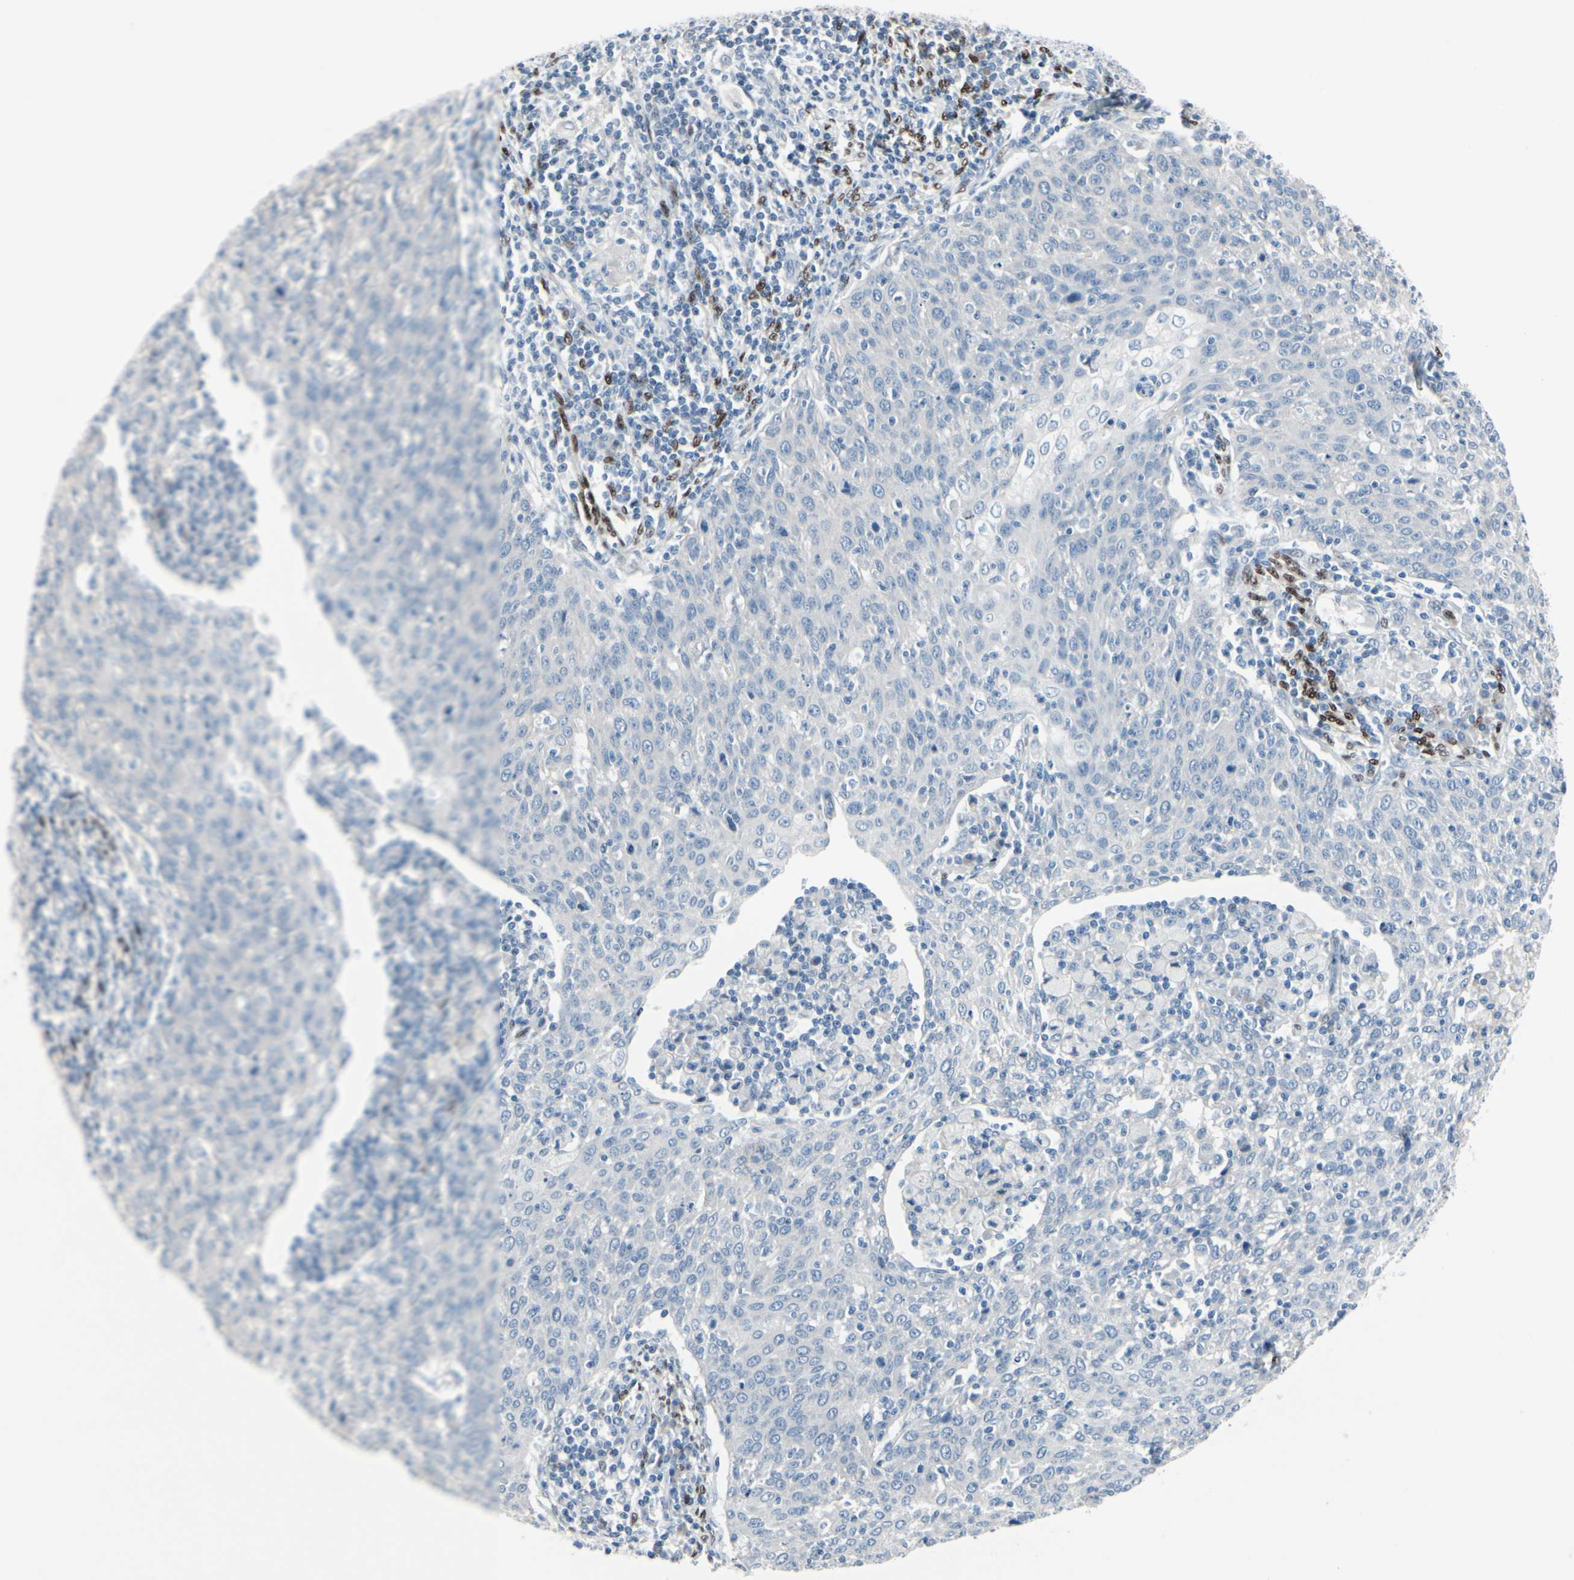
{"staining": {"intensity": "negative", "quantity": "none", "location": "none"}, "tissue": "cervical cancer", "cell_type": "Tumor cells", "image_type": "cancer", "snomed": [{"axis": "morphology", "description": "Squamous cell carcinoma, NOS"}, {"axis": "topography", "description": "Cervix"}], "caption": "Human squamous cell carcinoma (cervical) stained for a protein using immunohistochemistry (IHC) displays no staining in tumor cells.", "gene": "PGR", "patient": {"sex": "female", "age": 38}}